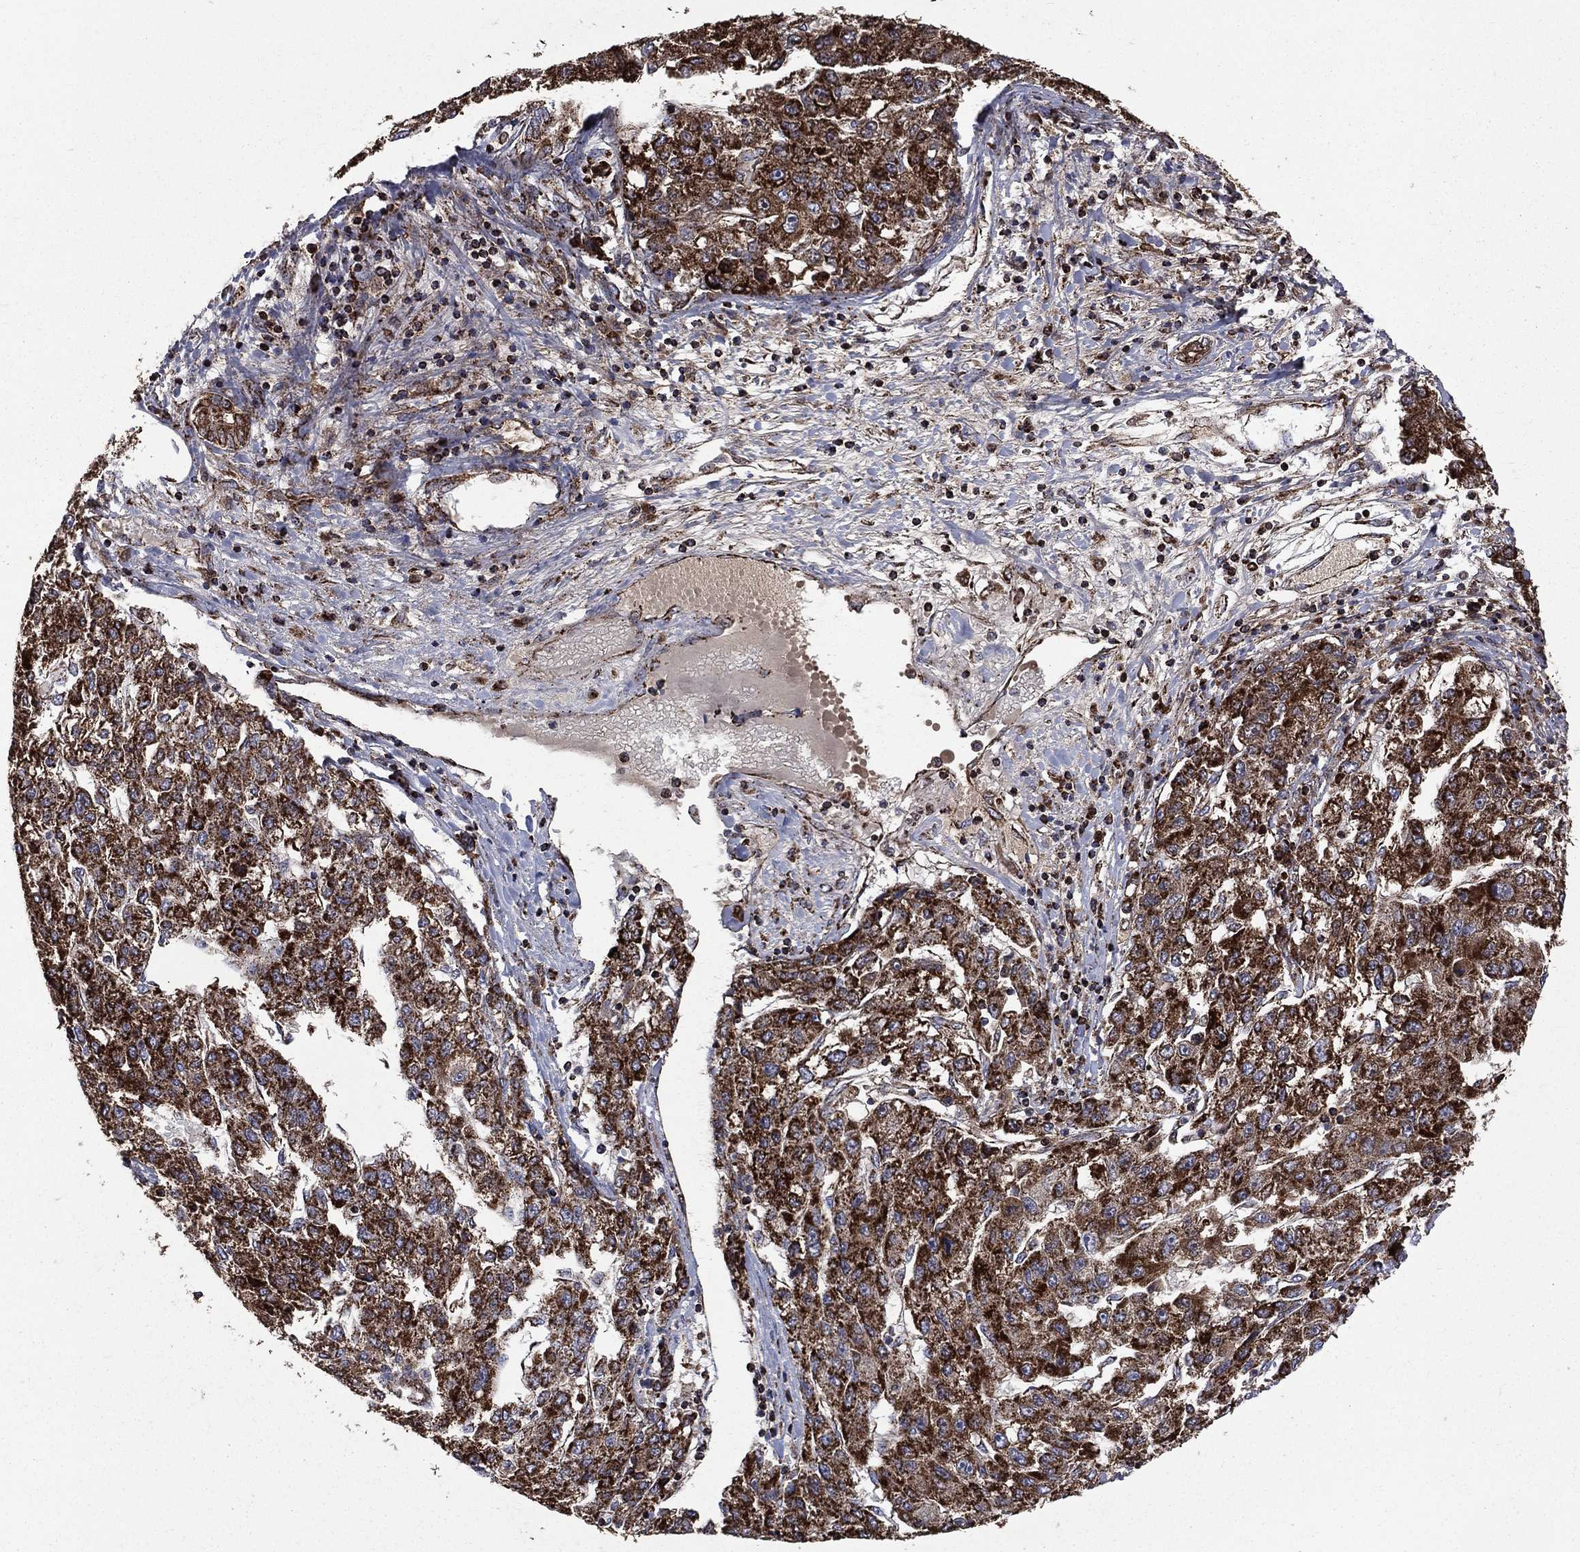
{"staining": {"intensity": "strong", "quantity": ">75%", "location": "cytoplasmic/membranous"}, "tissue": "liver cancer", "cell_type": "Tumor cells", "image_type": "cancer", "snomed": [{"axis": "morphology", "description": "Carcinoma, Hepatocellular, NOS"}, {"axis": "topography", "description": "Liver"}], "caption": "This is an image of immunohistochemistry staining of hepatocellular carcinoma (liver), which shows strong staining in the cytoplasmic/membranous of tumor cells.", "gene": "GOT2", "patient": {"sex": "male", "age": 56}}